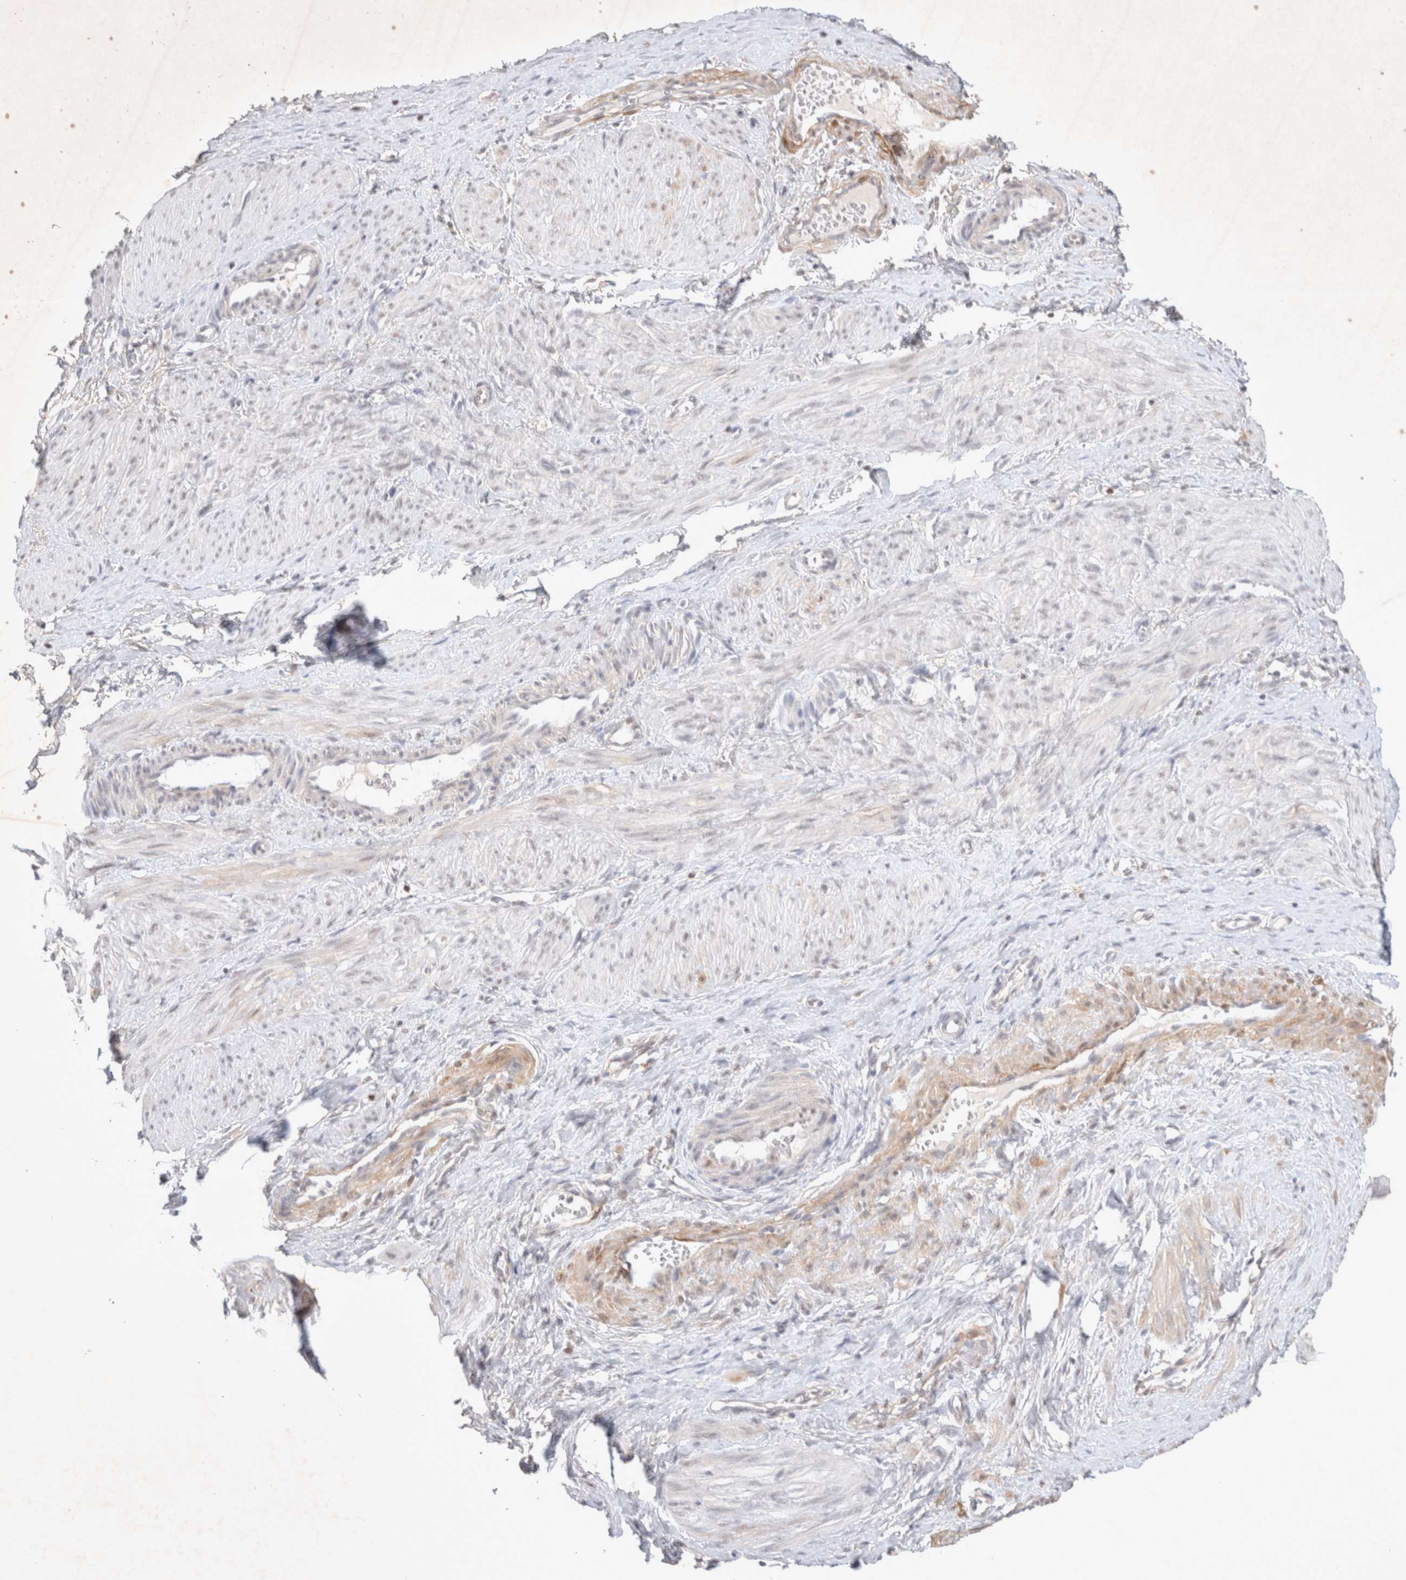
{"staining": {"intensity": "negative", "quantity": "none", "location": "none"}, "tissue": "smooth muscle", "cell_type": "Smooth muscle cells", "image_type": "normal", "snomed": [{"axis": "morphology", "description": "Normal tissue, NOS"}, {"axis": "topography", "description": "Endometrium"}], "caption": "A photomicrograph of smooth muscle stained for a protein displays no brown staining in smooth muscle cells.", "gene": "FBXO42", "patient": {"sex": "female", "age": 33}}